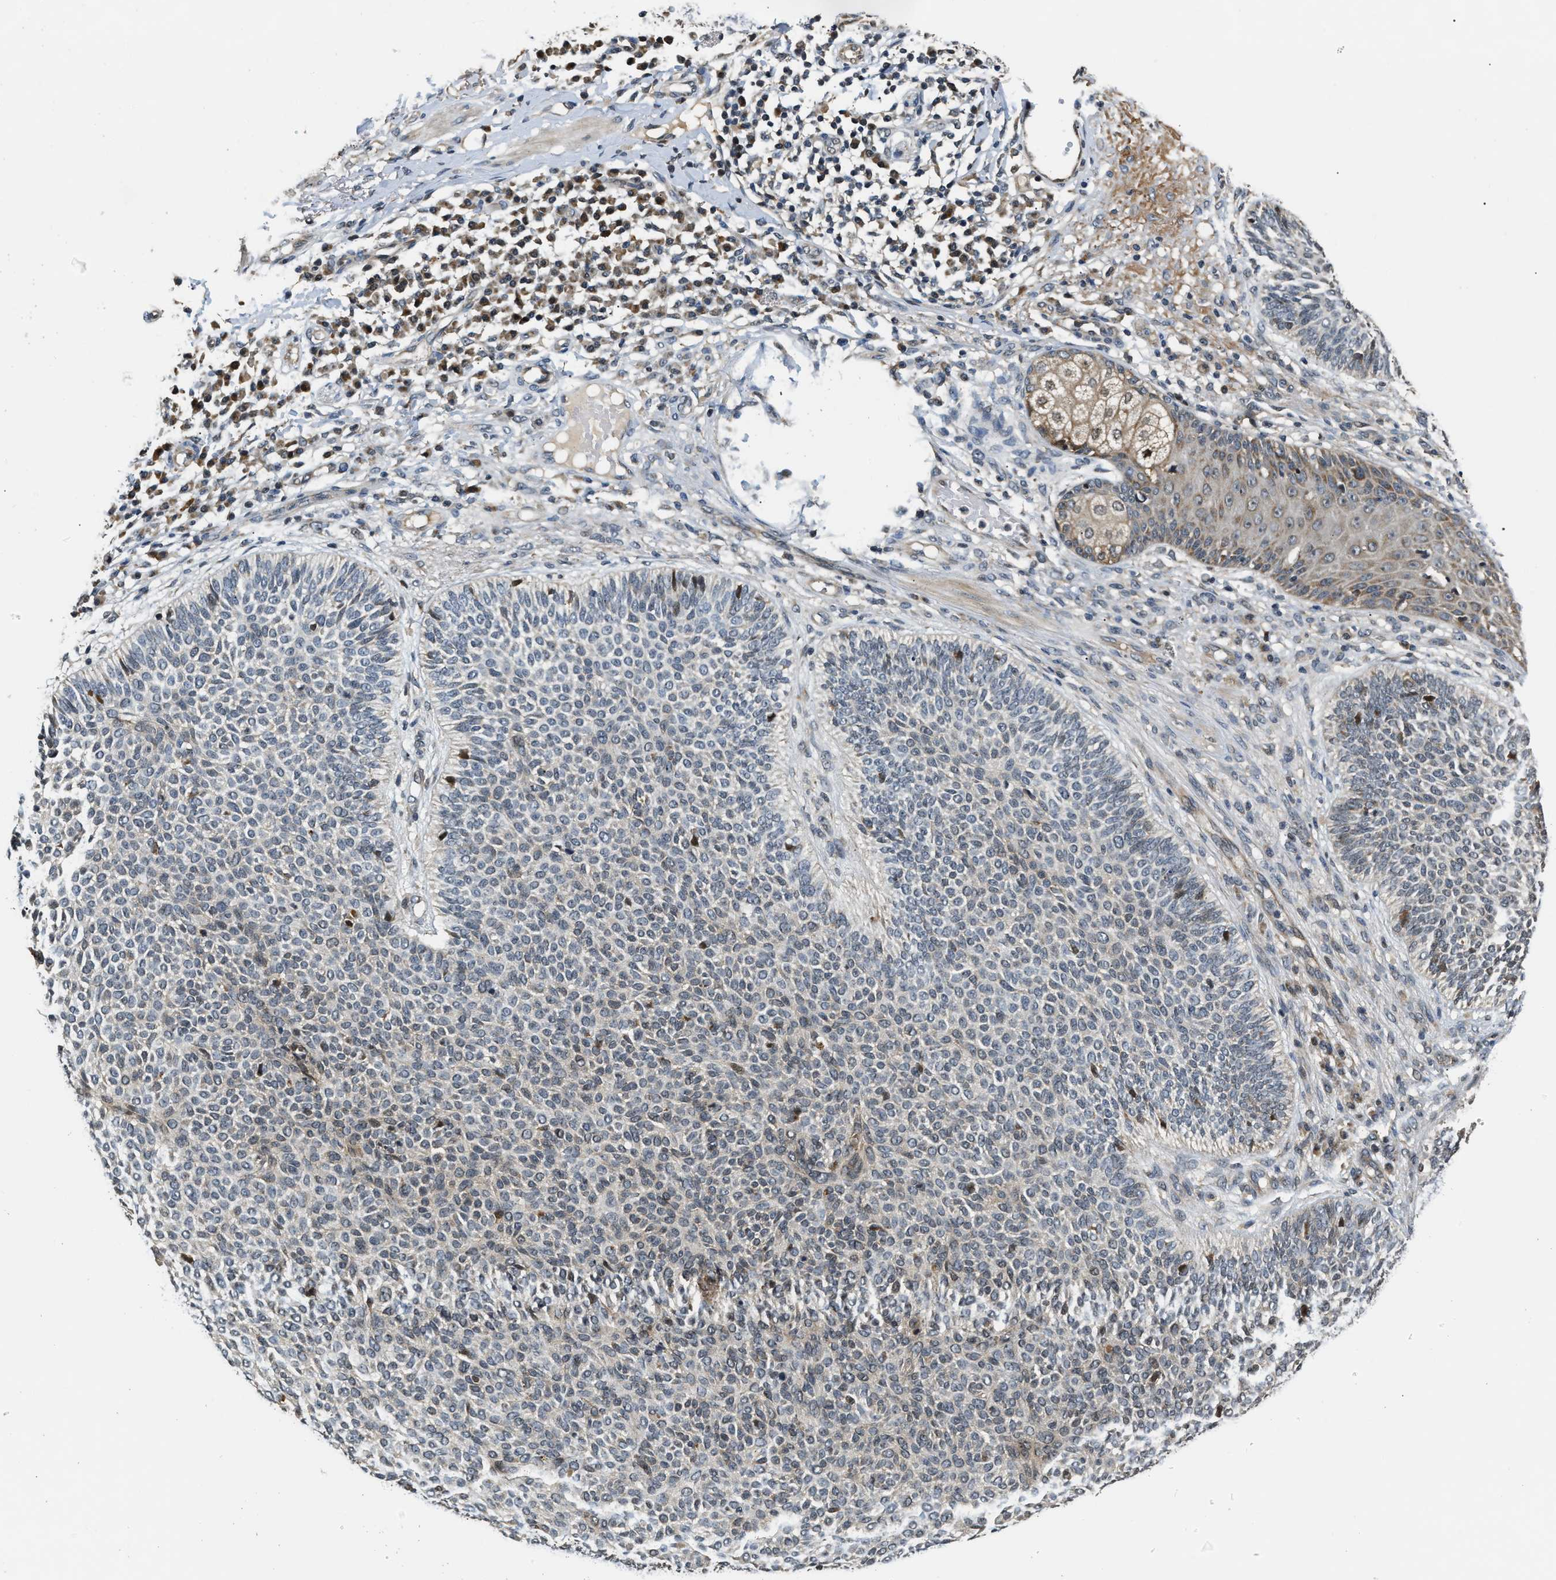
{"staining": {"intensity": "negative", "quantity": "none", "location": "none"}, "tissue": "skin cancer", "cell_type": "Tumor cells", "image_type": "cancer", "snomed": [{"axis": "morphology", "description": "Normal tissue, NOS"}, {"axis": "morphology", "description": "Basal cell carcinoma"}, {"axis": "topography", "description": "Skin"}], "caption": "Skin basal cell carcinoma was stained to show a protein in brown. There is no significant staining in tumor cells. (DAB immunohistochemistry with hematoxylin counter stain).", "gene": "EXTL2", "patient": {"sex": "male", "age": 52}}